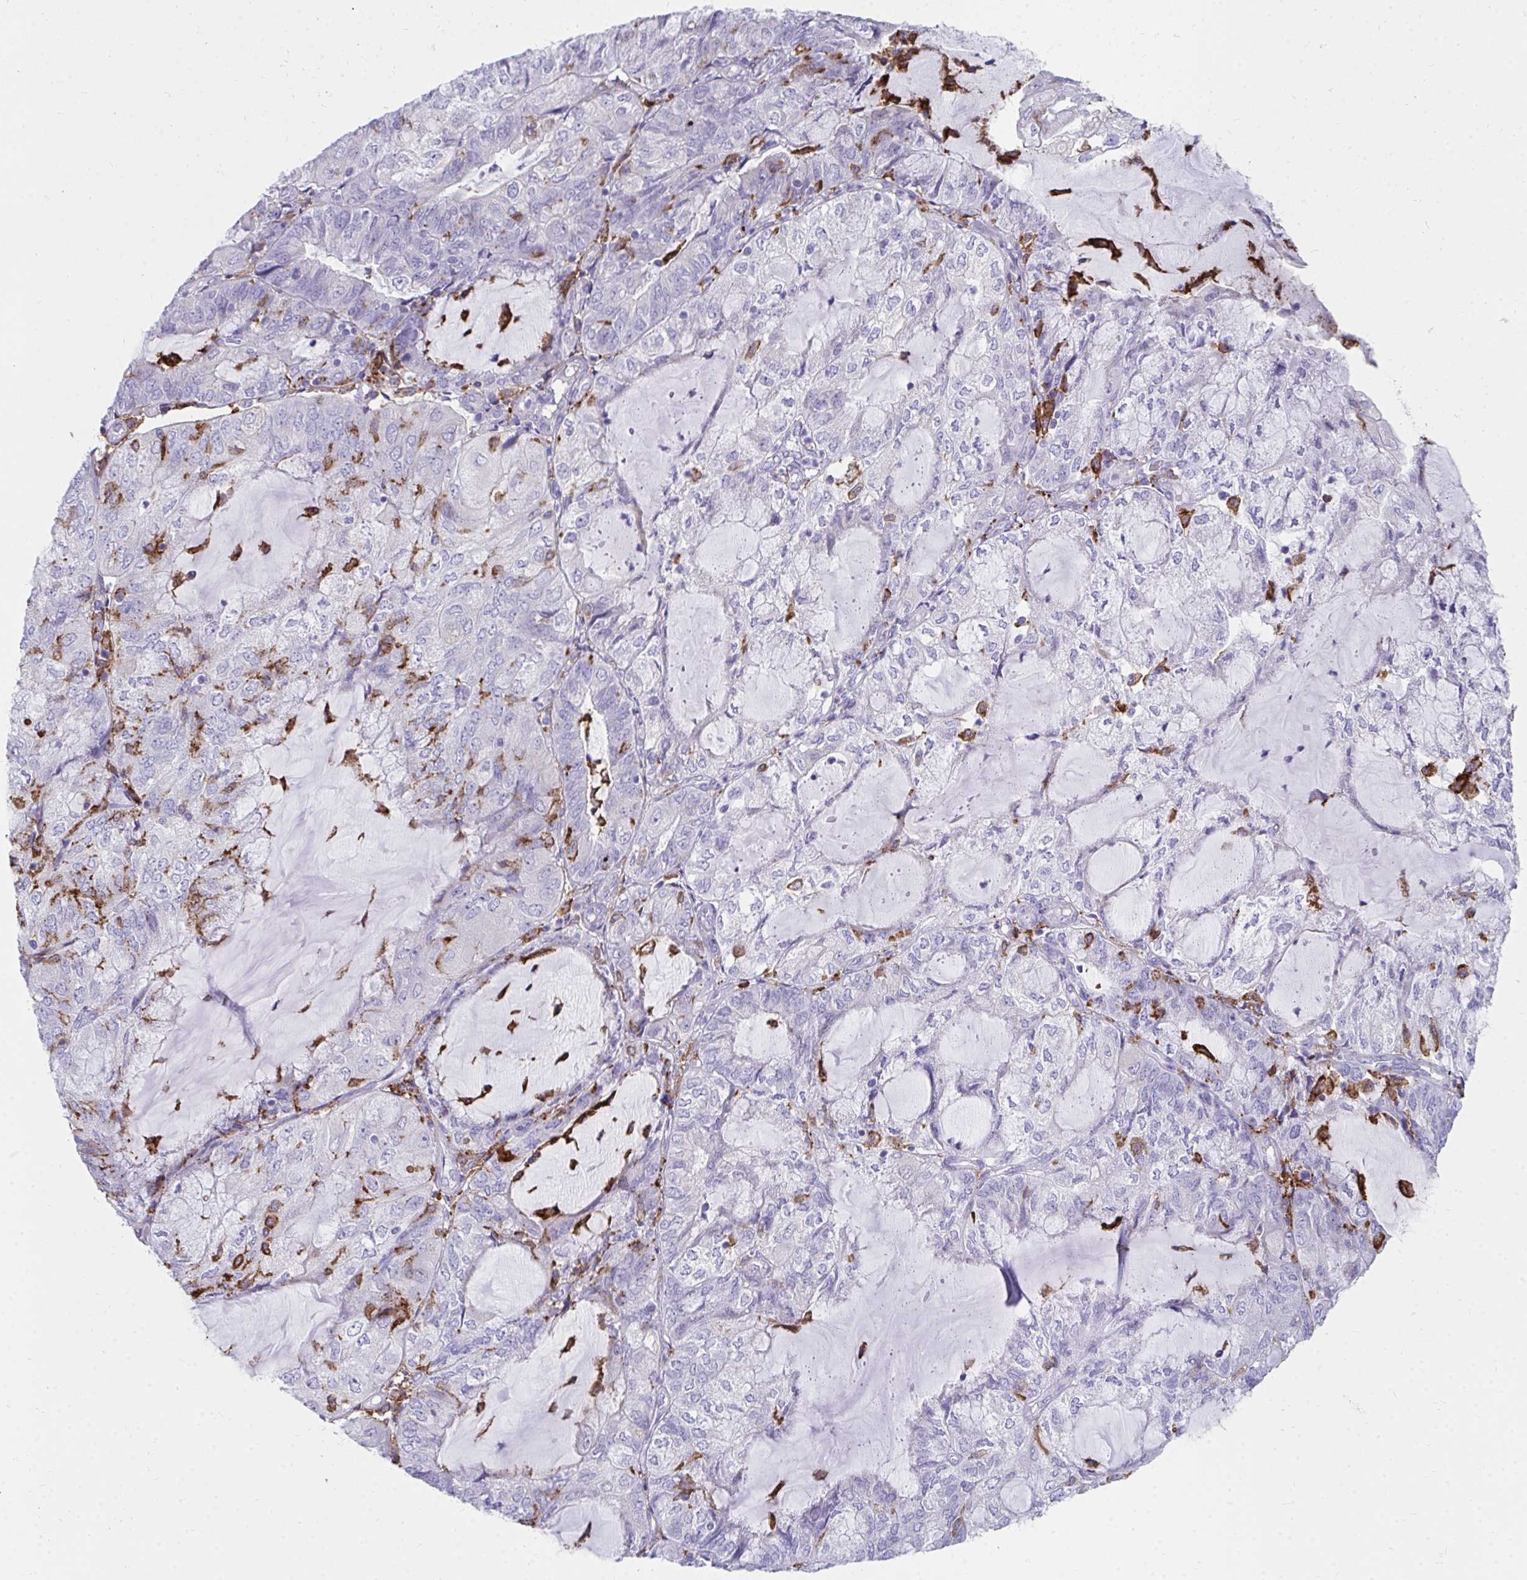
{"staining": {"intensity": "negative", "quantity": "none", "location": "none"}, "tissue": "endometrial cancer", "cell_type": "Tumor cells", "image_type": "cancer", "snomed": [{"axis": "morphology", "description": "Adenocarcinoma, NOS"}, {"axis": "topography", "description": "Endometrium"}], "caption": "The micrograph displays no staining of tumor cells in adenocarcinoma (endometrial).", "gene": "CD163", "patient": {"sex": "female", "age": 81}}